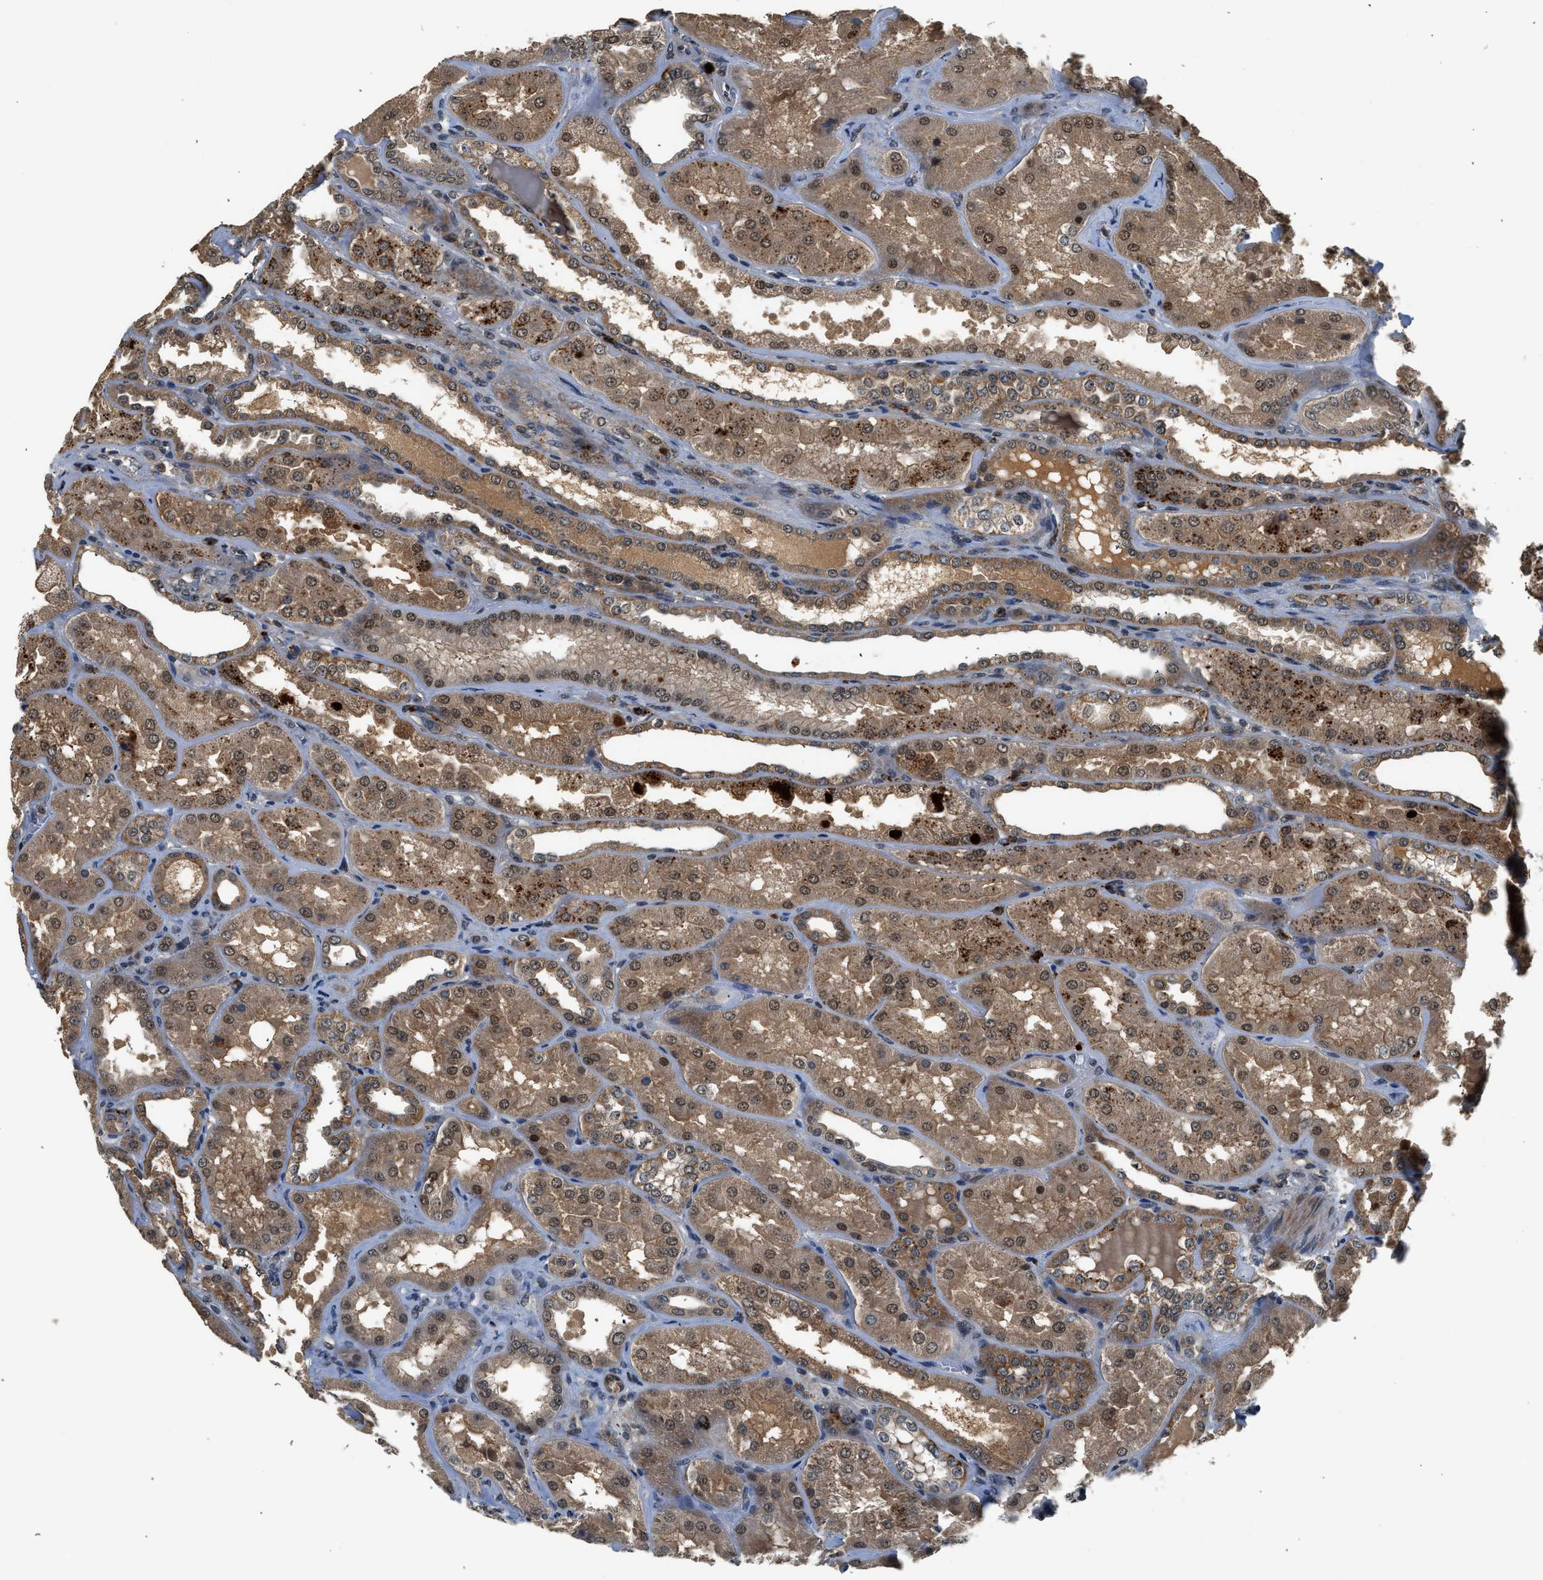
{"staining": {"intensity": "moderate", "quantity": "<25%", "location": "nuclear"}, "tissue": "kidney", "cell_type": "Cells in glomeruli", "image_type": "normal", "snomed": [{"axis": "morphology", "description": "Normal tissue, NOS"}, {"axis": "topography", "description": "Kidney"}], "caption": "IHC of unremarkable human kidney displays low levels of moderate nuclear staining in about <25% of cells in glomeruli. (DAB IHC, brown staining for protein, blue staining for nuclei).", "gene": "SLC15A4", "patient": {"sex": "female", "age": 56}}